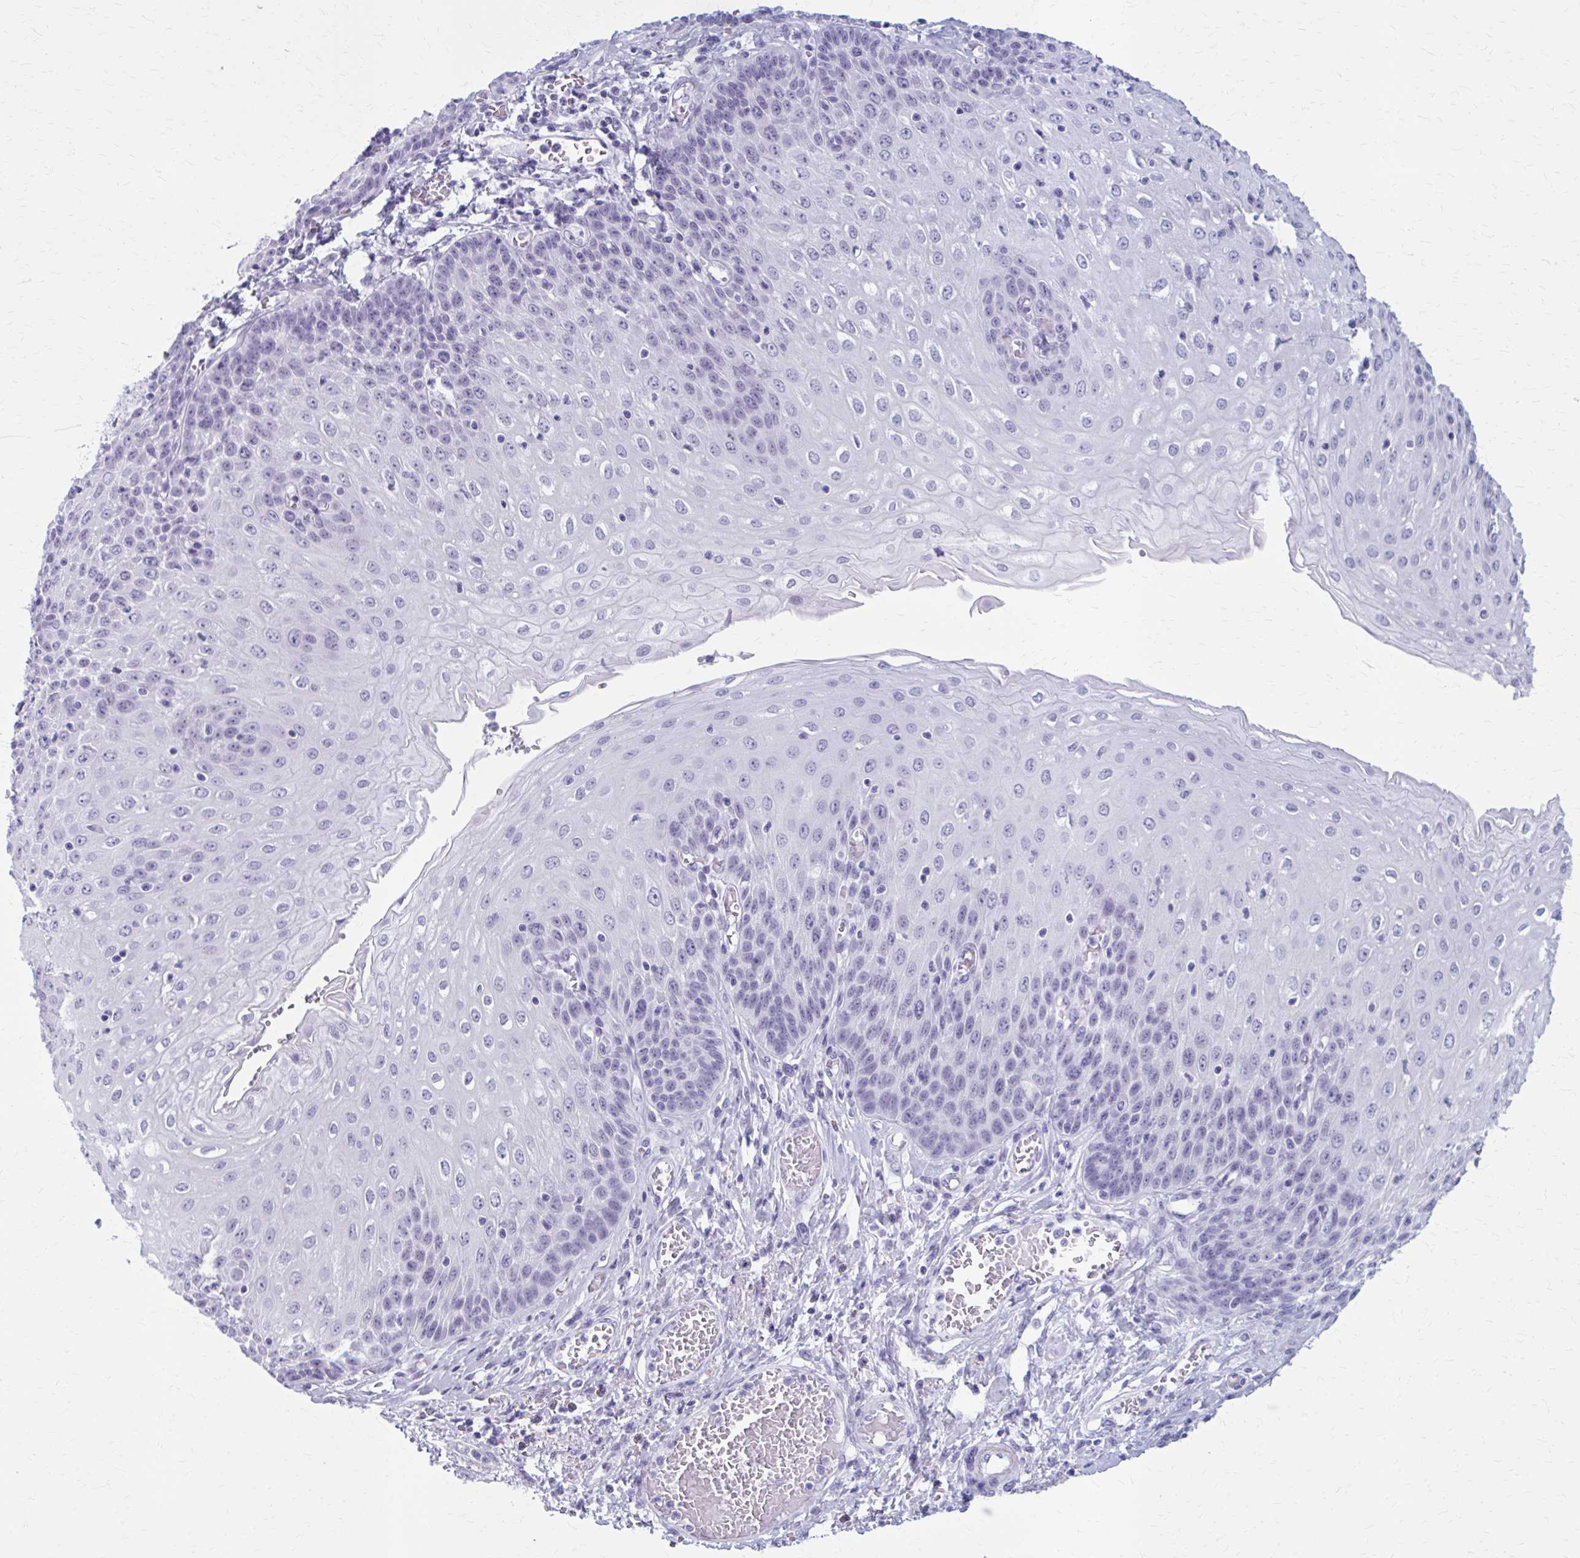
{"staining": {"intensity": "negative", "quantity": "none", "location": "none"}, "tissue": "esophagus", "cell_type": "Squamous epithelial cells", "image_type": "normal", "snomed": [{"axis": "morphology", "description": "Normal tissue, NOS"}, {"axis": "morphology", "description": "Adenocarcinoma, NOS"}, {"axis": "topography", "description": "Esophagus"}], "caption": "Immunohistochemistry (IHC) image of benign esophagus: esophagus stained with DAB demonstrates no significant protein staining in squamous epithelial cells. (Stains: DAB immunohistochemistry (IHC) with hematoxylin counter stain, Microscopy: brightfield microscopy at high magnification).", "gene": "ZDHHC7", "patient": {"sex": "male", "age": 81}}